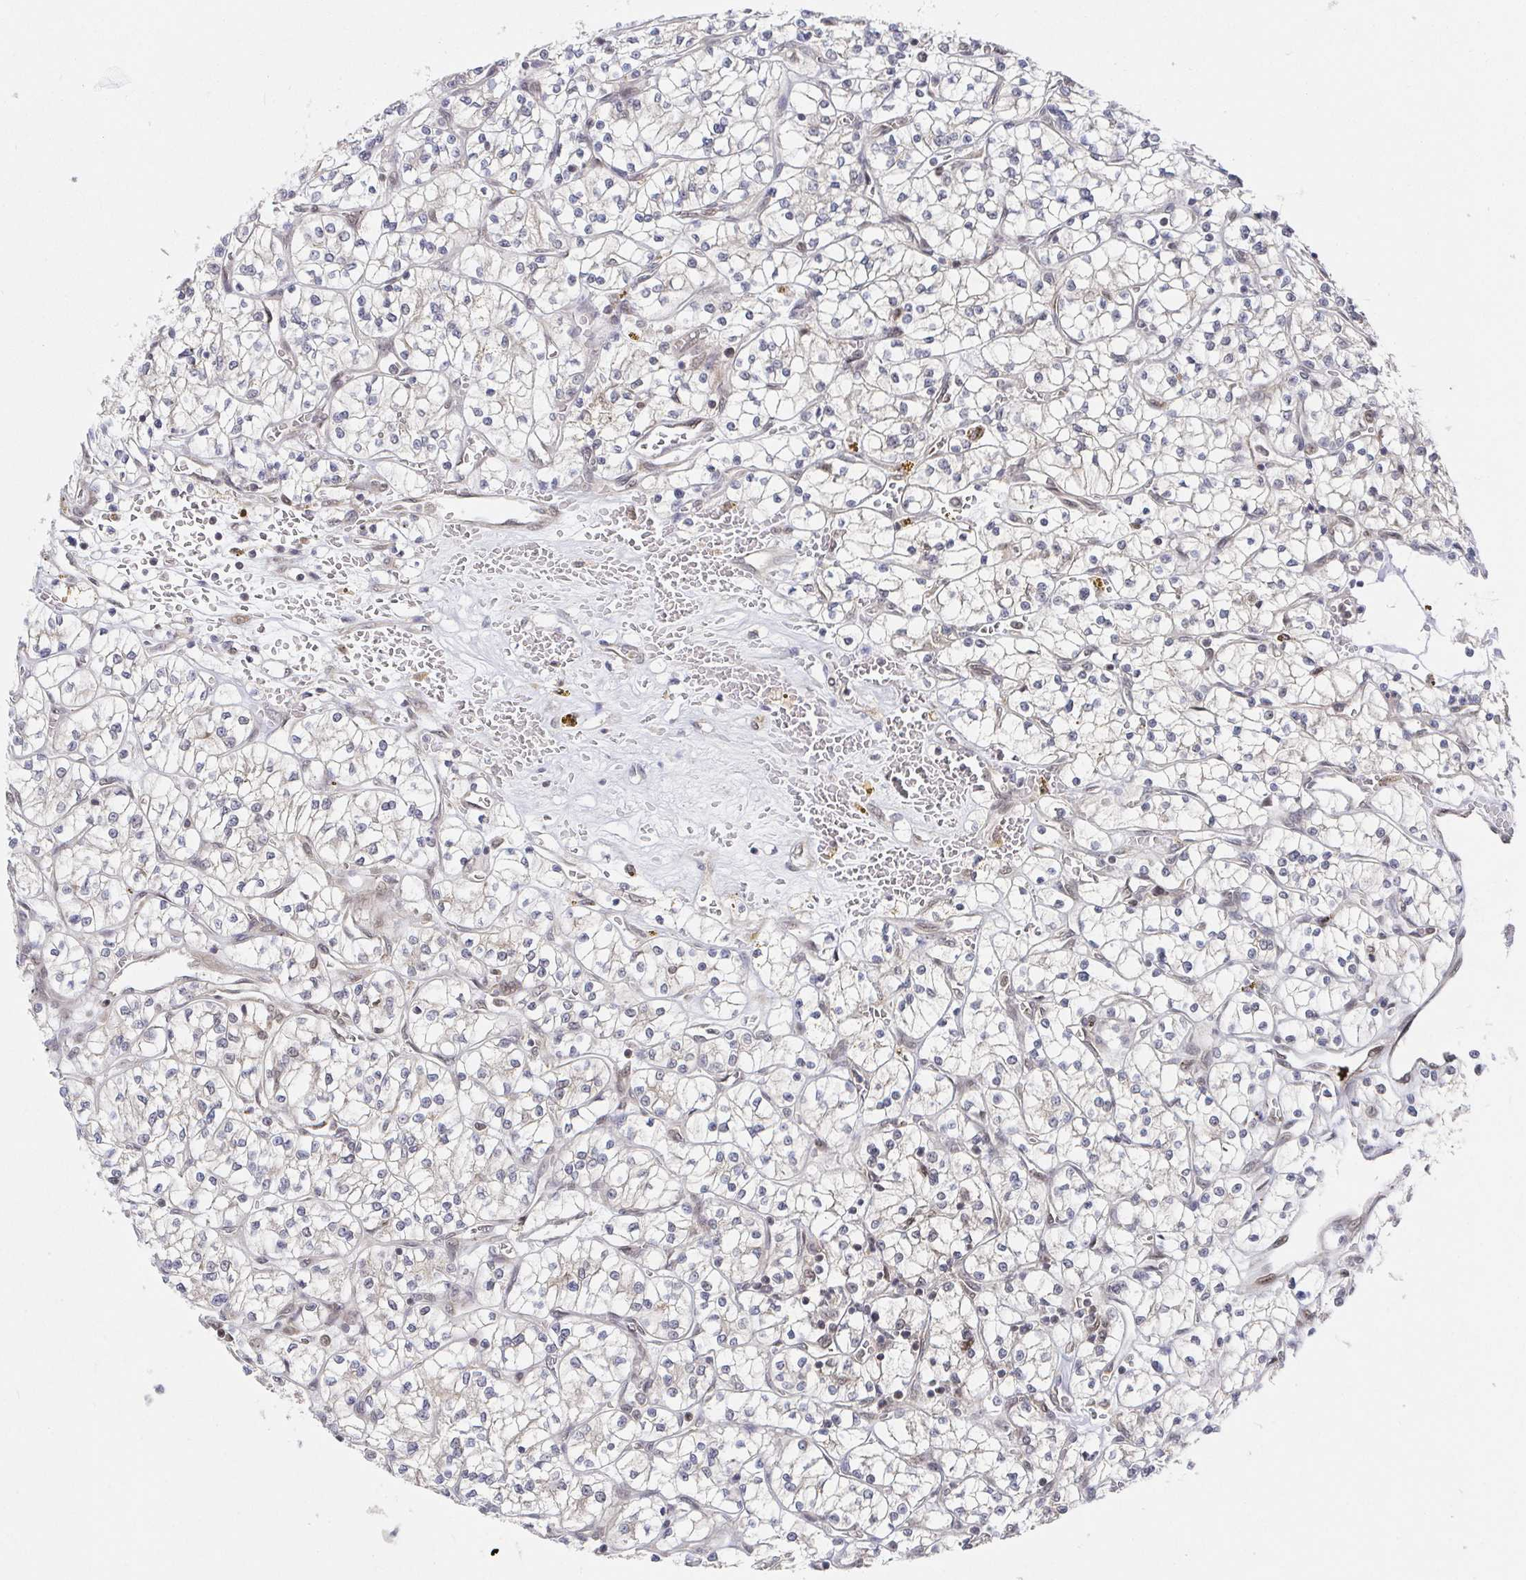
{"staining": {"intensity": "negative", "quantity": "none", "location": "none"}, "tissue": "renal cancer", "cell_type": "Tumor cells", "image_type": "cancer", "snomed": [{"axis": "morphology", "description": "Adenocarcinoma, NOS"}, {"axis": "topography", "description": "Kidney"}], "caption": "IHC of human renal cancer (adenocarcinoma) demonstrates no positivity in tumor cells. (DAB IHC with hematoxylin counter stain).", "gene": "ALG1", "patient": {"sex": "female", "age": 64}}